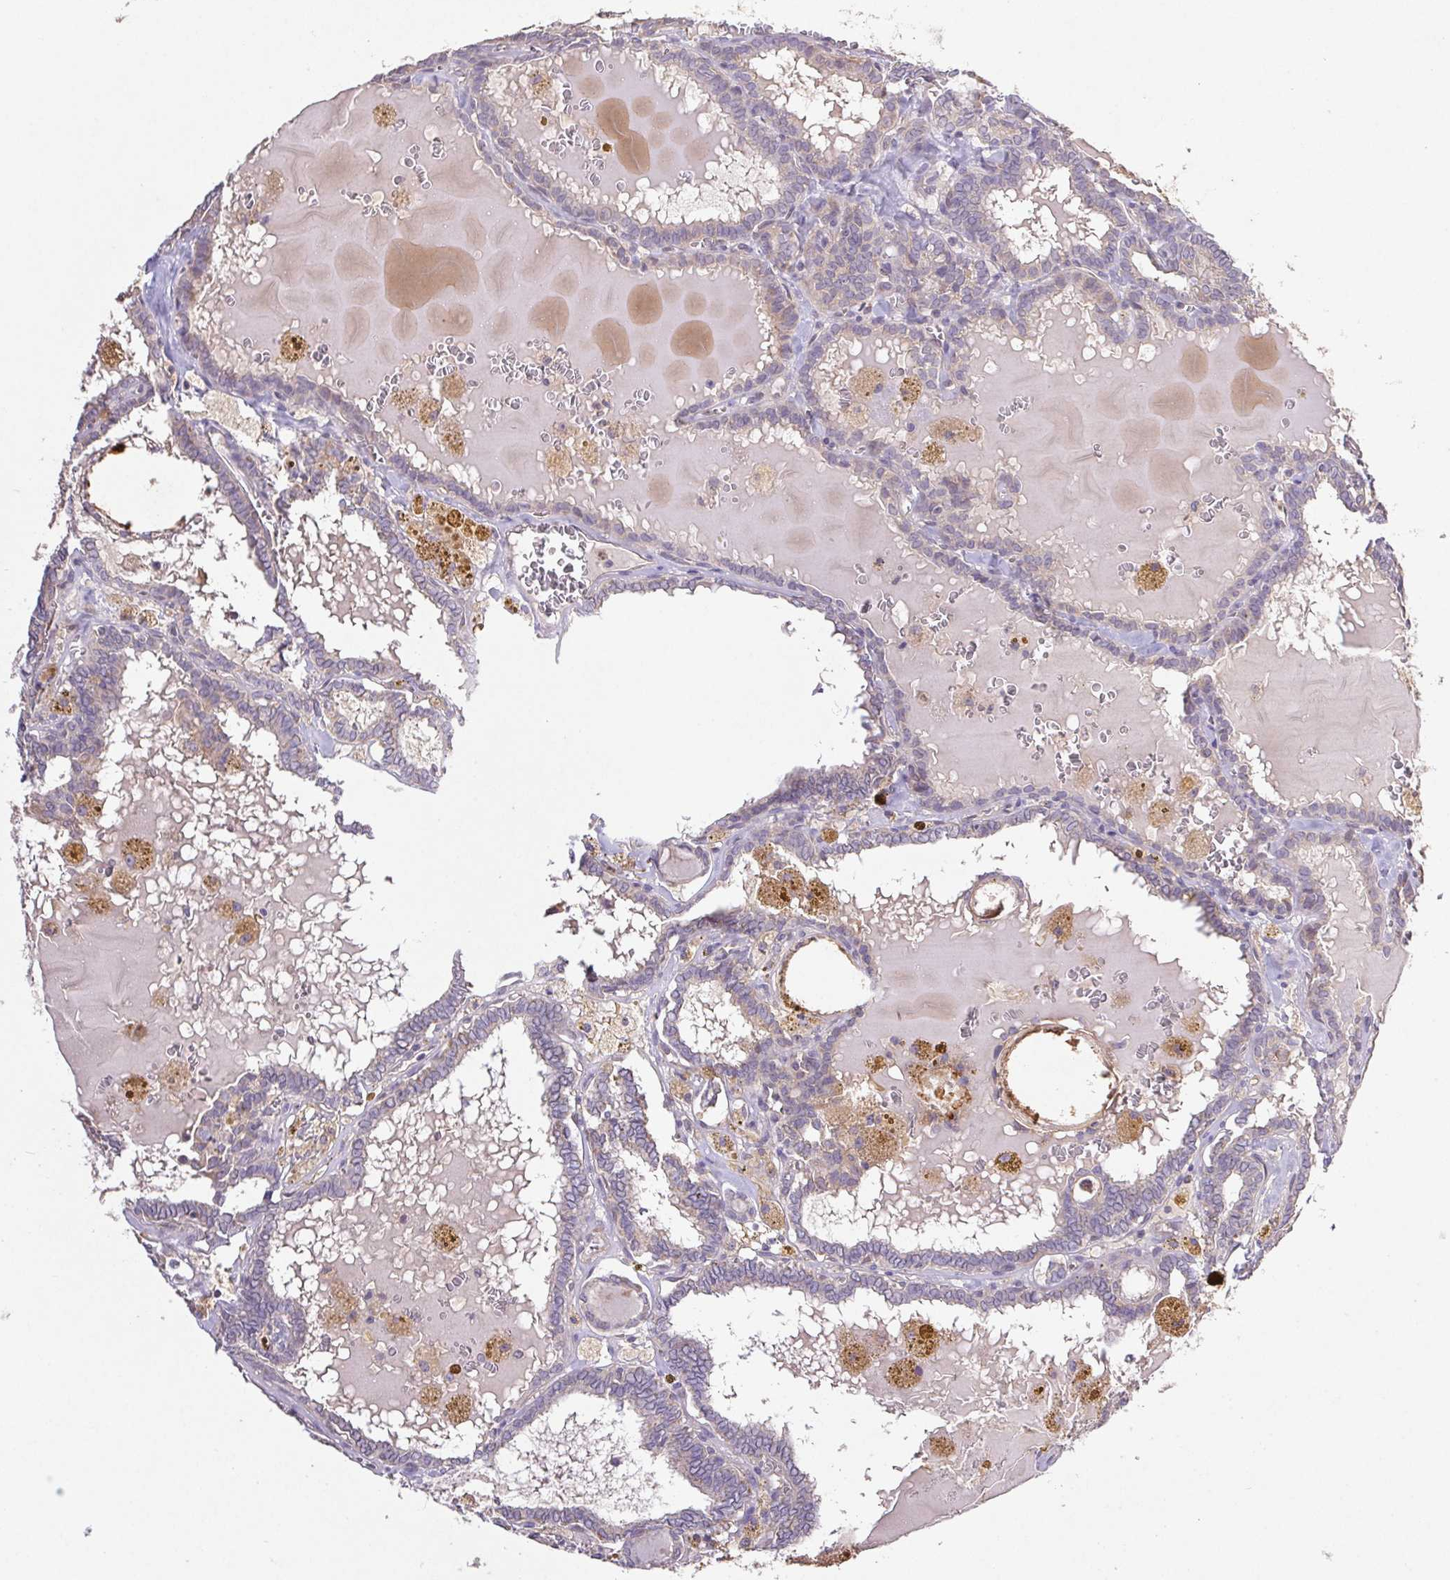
{"staining": {"intensity": "weak", "quantity": "<25%", "location": "cytoplasmic/membranous"}, "tissue": "thyroid cancer", "cell_type": "Tumor cells", "image_type": "cancer", "snomed": [{"axis": "morphology", "description": "Papillary adenocarcinoma, NOS"}, {"axis": "topography", "description": "Thyroid gland"}], "caption": "Immunohistochemistry (IHC) image of neoplastic tissue: thyroid papillary adenocarcinoma stained with DAB displays no significant protein positivity in tumor cells. (DAB (3,3'-diaminobenzidine) IHC with hematoxylin counter stain).", "gene": "RAB11A", "patient": {"sex": "female", "age": 39}}